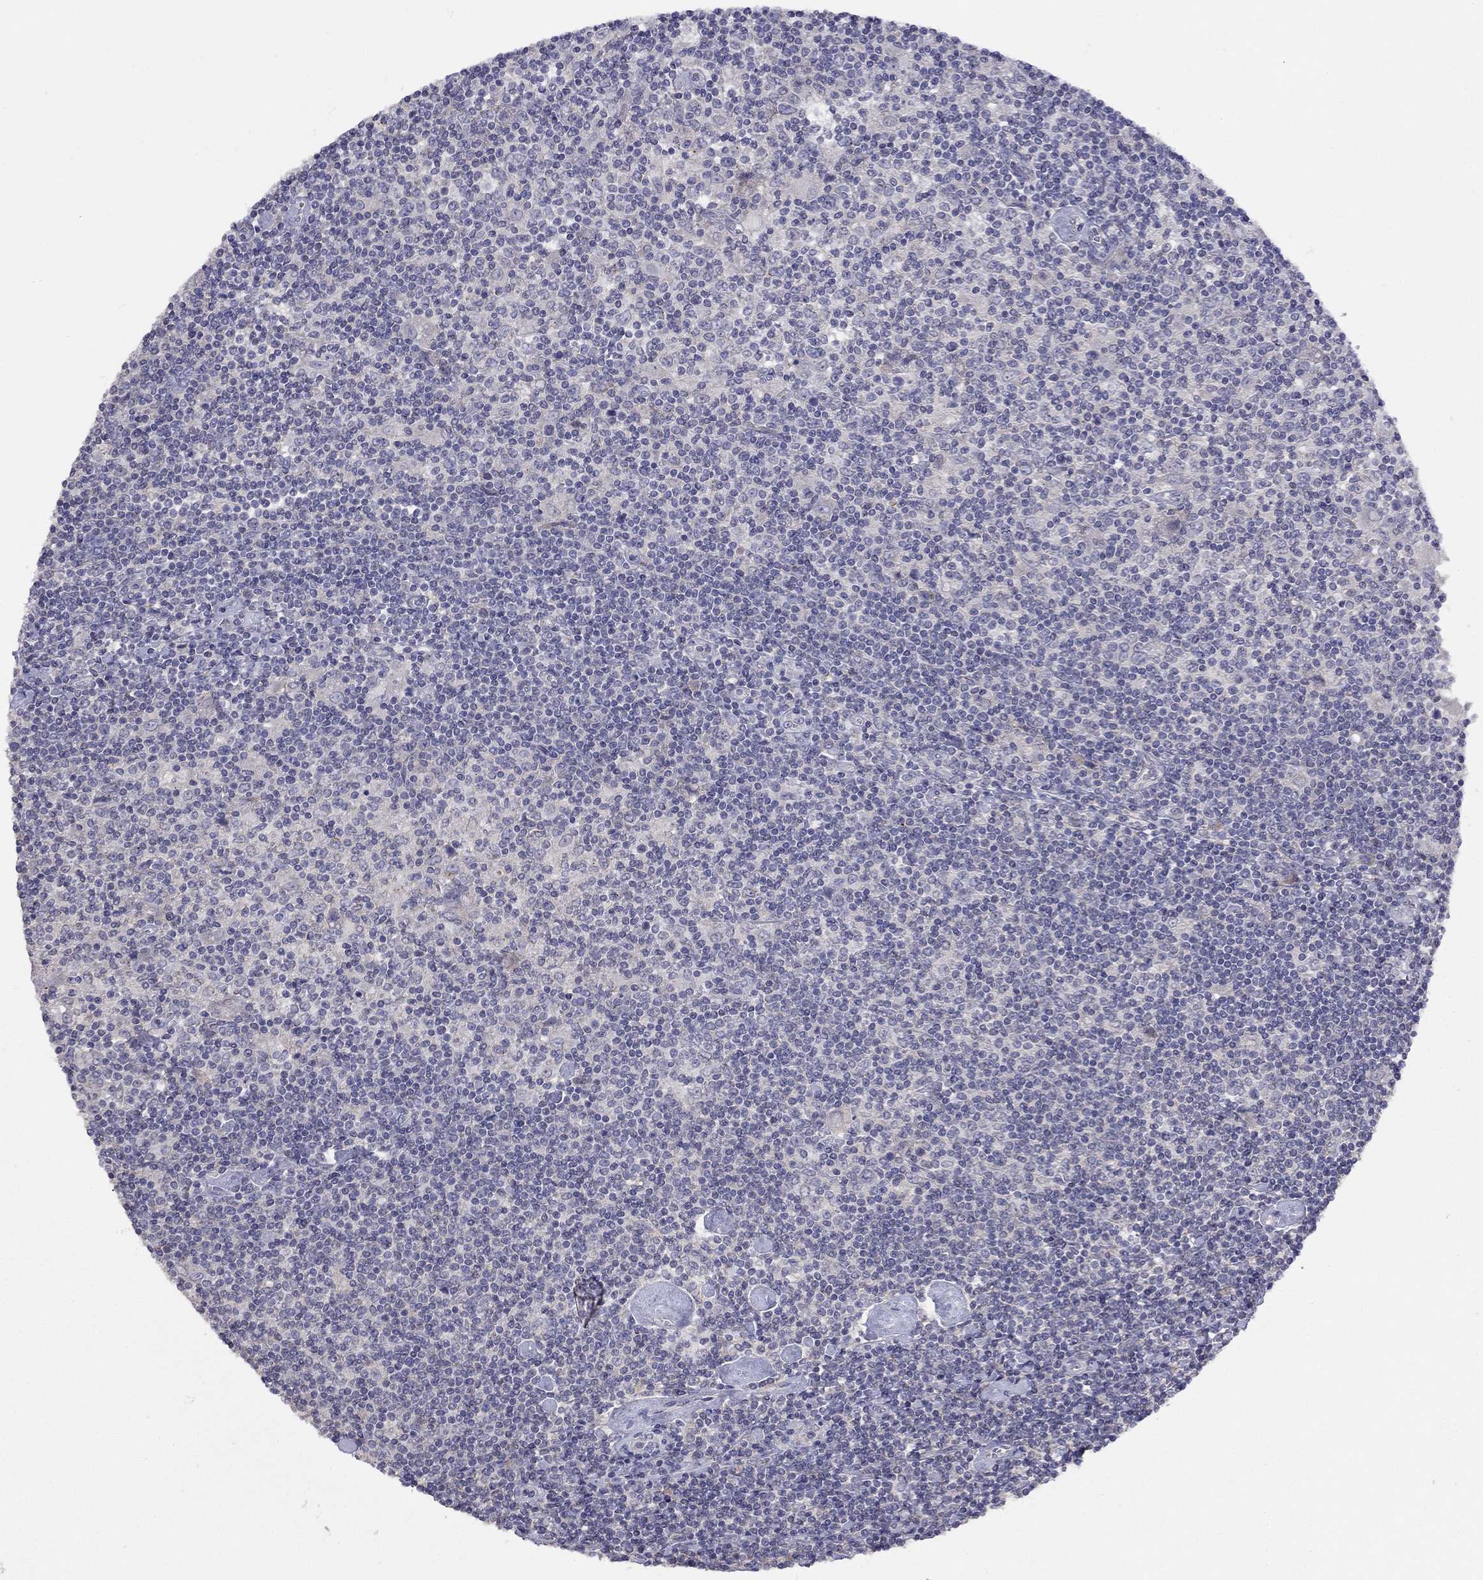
{"staining": {"intensity": "negative", "quantity": "none", "location": "none"}, "tissue": "lymphoma", "cell_type": "Tumor cells", "image_type": "cancer", "snomed": [{"axis": "morphology", "description": "Hodgkin's disease, NOS"}, {"axis": "topography", "description": "Lymph node"}], "caption": "Tumor cells are negative for brown protein staining in lymphoma. (DAB immunohistochemistry (IHC), high magnification).", "gene": "RTP5", "patient": {"sex": "male", "age": 40}}